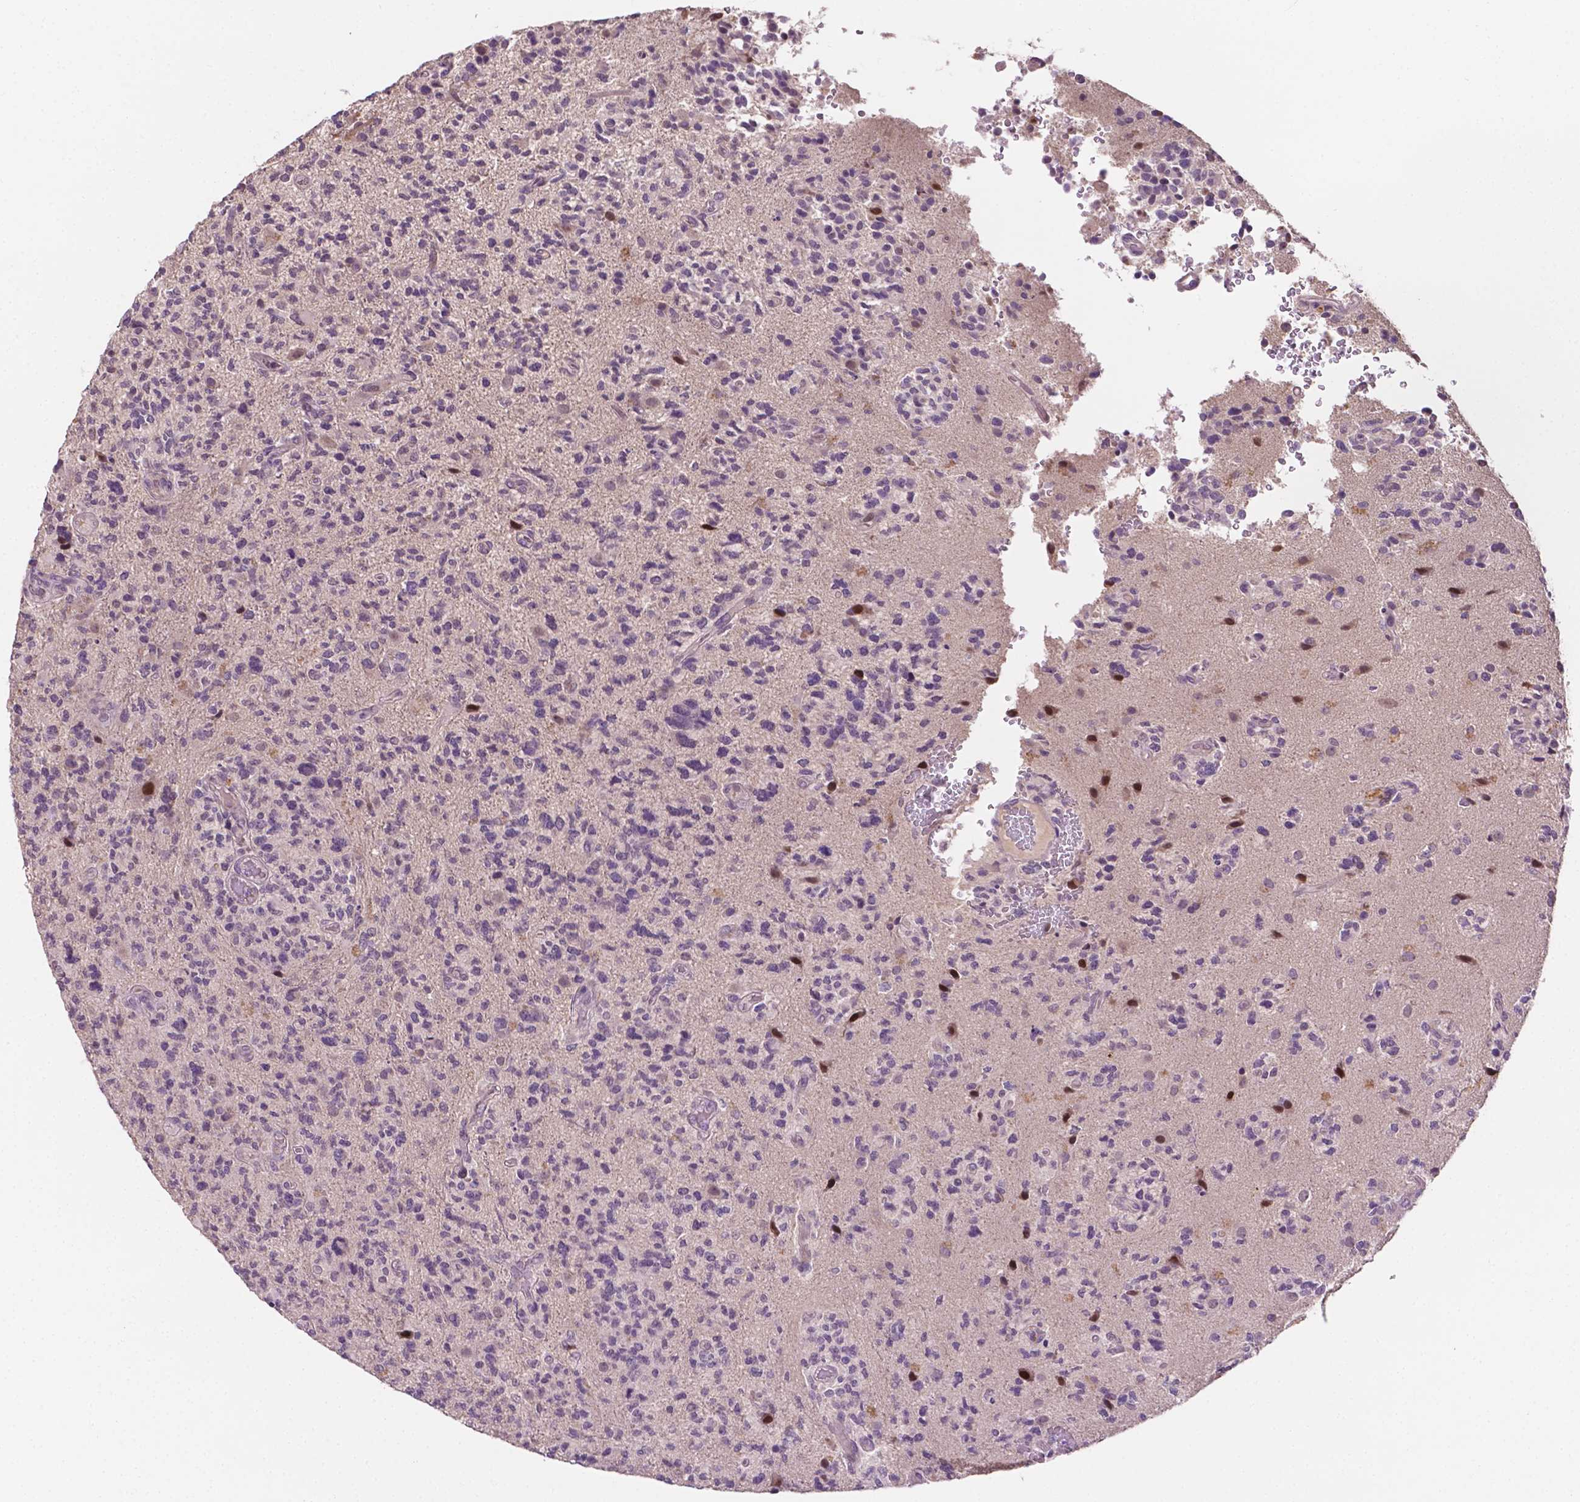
{"staining": {"intensity": "negative", "quantity": "none", "location": "none"}, "tissue": "glioma", "cell_type": "Tumor cells", "image_type": "cancer", "snomed": [{"axis": "morphology", "description": "Glioma, malignant, High grade"}, {"axis": "topography", "description": "Brain"}], "caption": "Tumor cells show no significant protein expression in malignant glioma (high-grade).", "gene": "MROH6", "patient": {"sex": "female", "age": 71}}